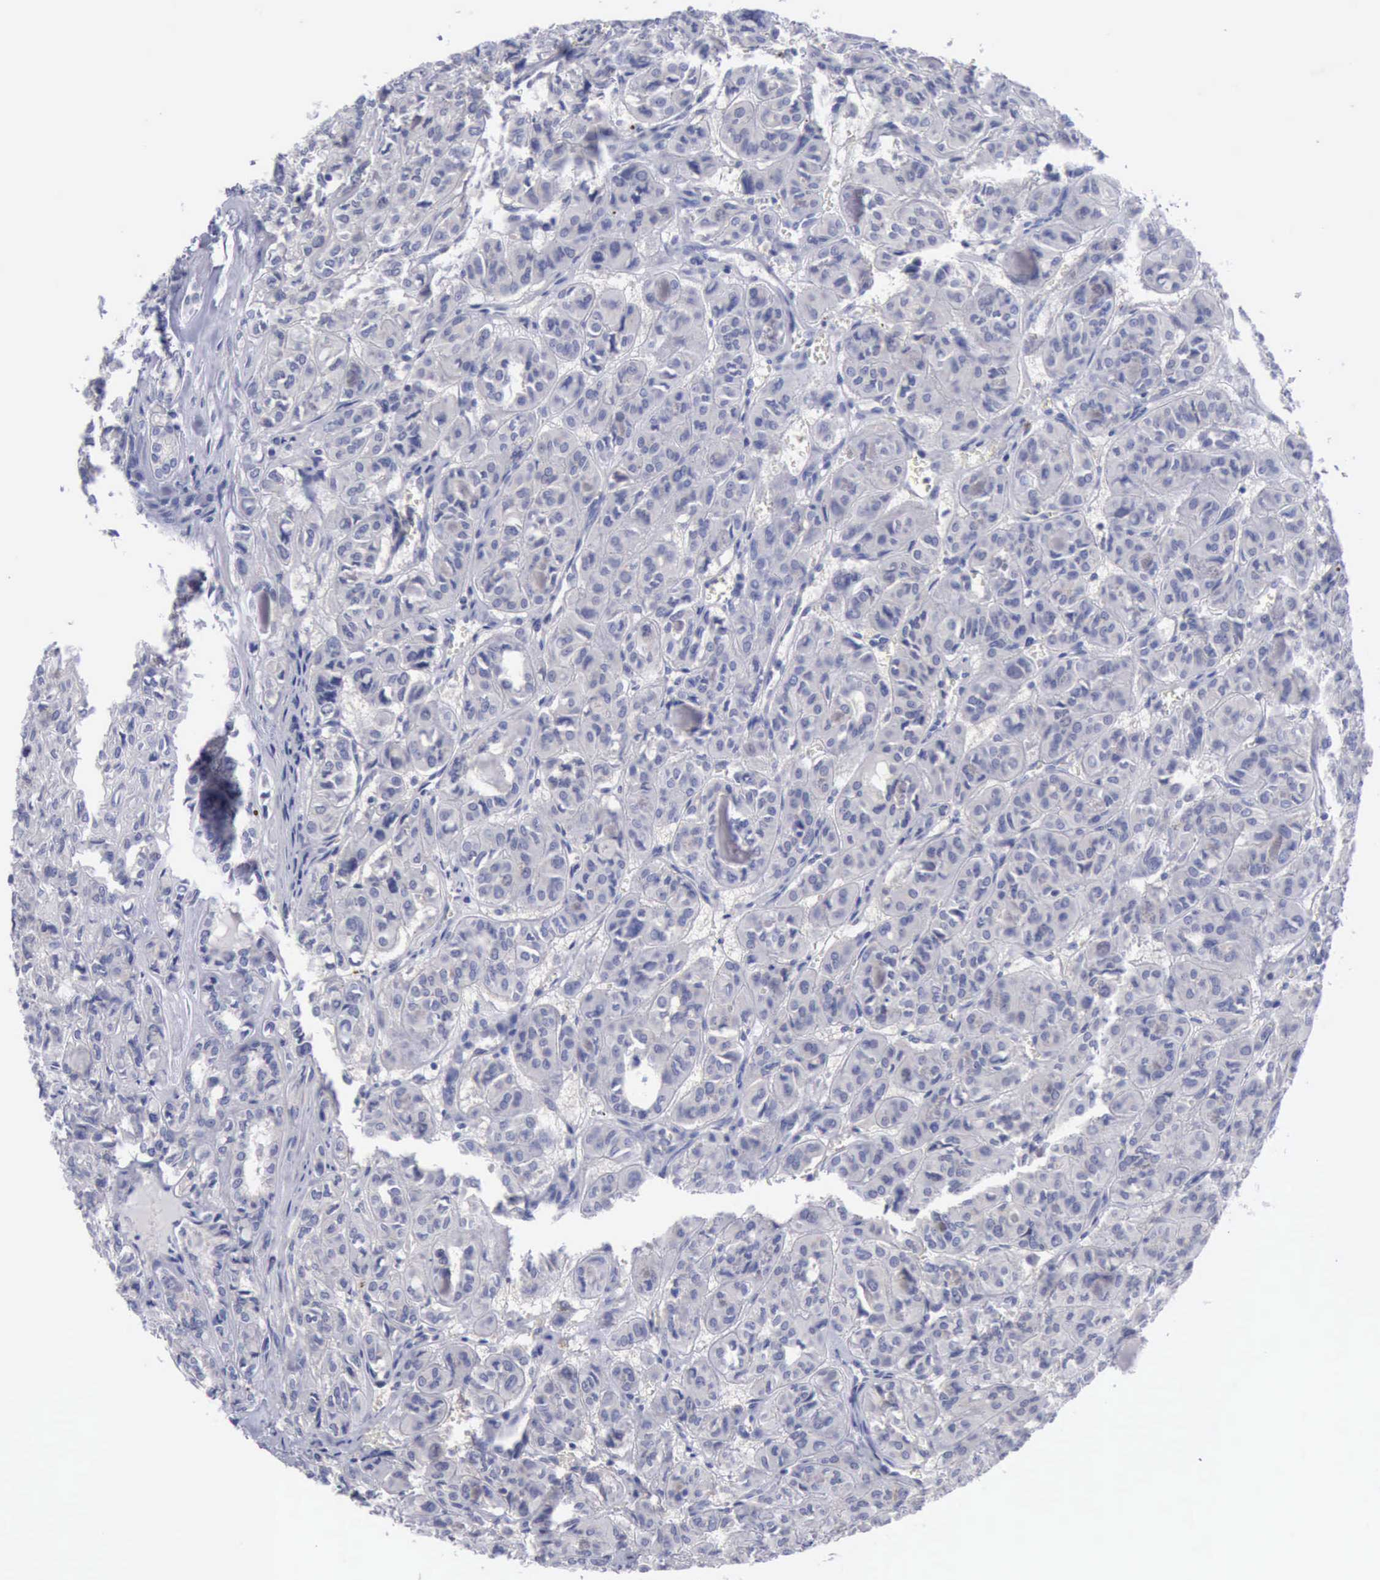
{"staining": {"intensity": "negative", "quantity": "none", "location": "none"}, "tissue": "thyroid cancer", "cell_type": "Tumor cells", "image_type": "cancer", "snomed": [{"axis": "morphology", "description": "Follicular adenoma carcinoma, NOS"}, {"axis": "topography", "description": "Thyroid gland"}], "caption": "Immunohistochemical staining of follicular adenoma carcinoma (thyroid) exhibits no significant positivity in tumor cells.", "gene": "SATB2", "patient": {"sex": "female", "age": 71}}